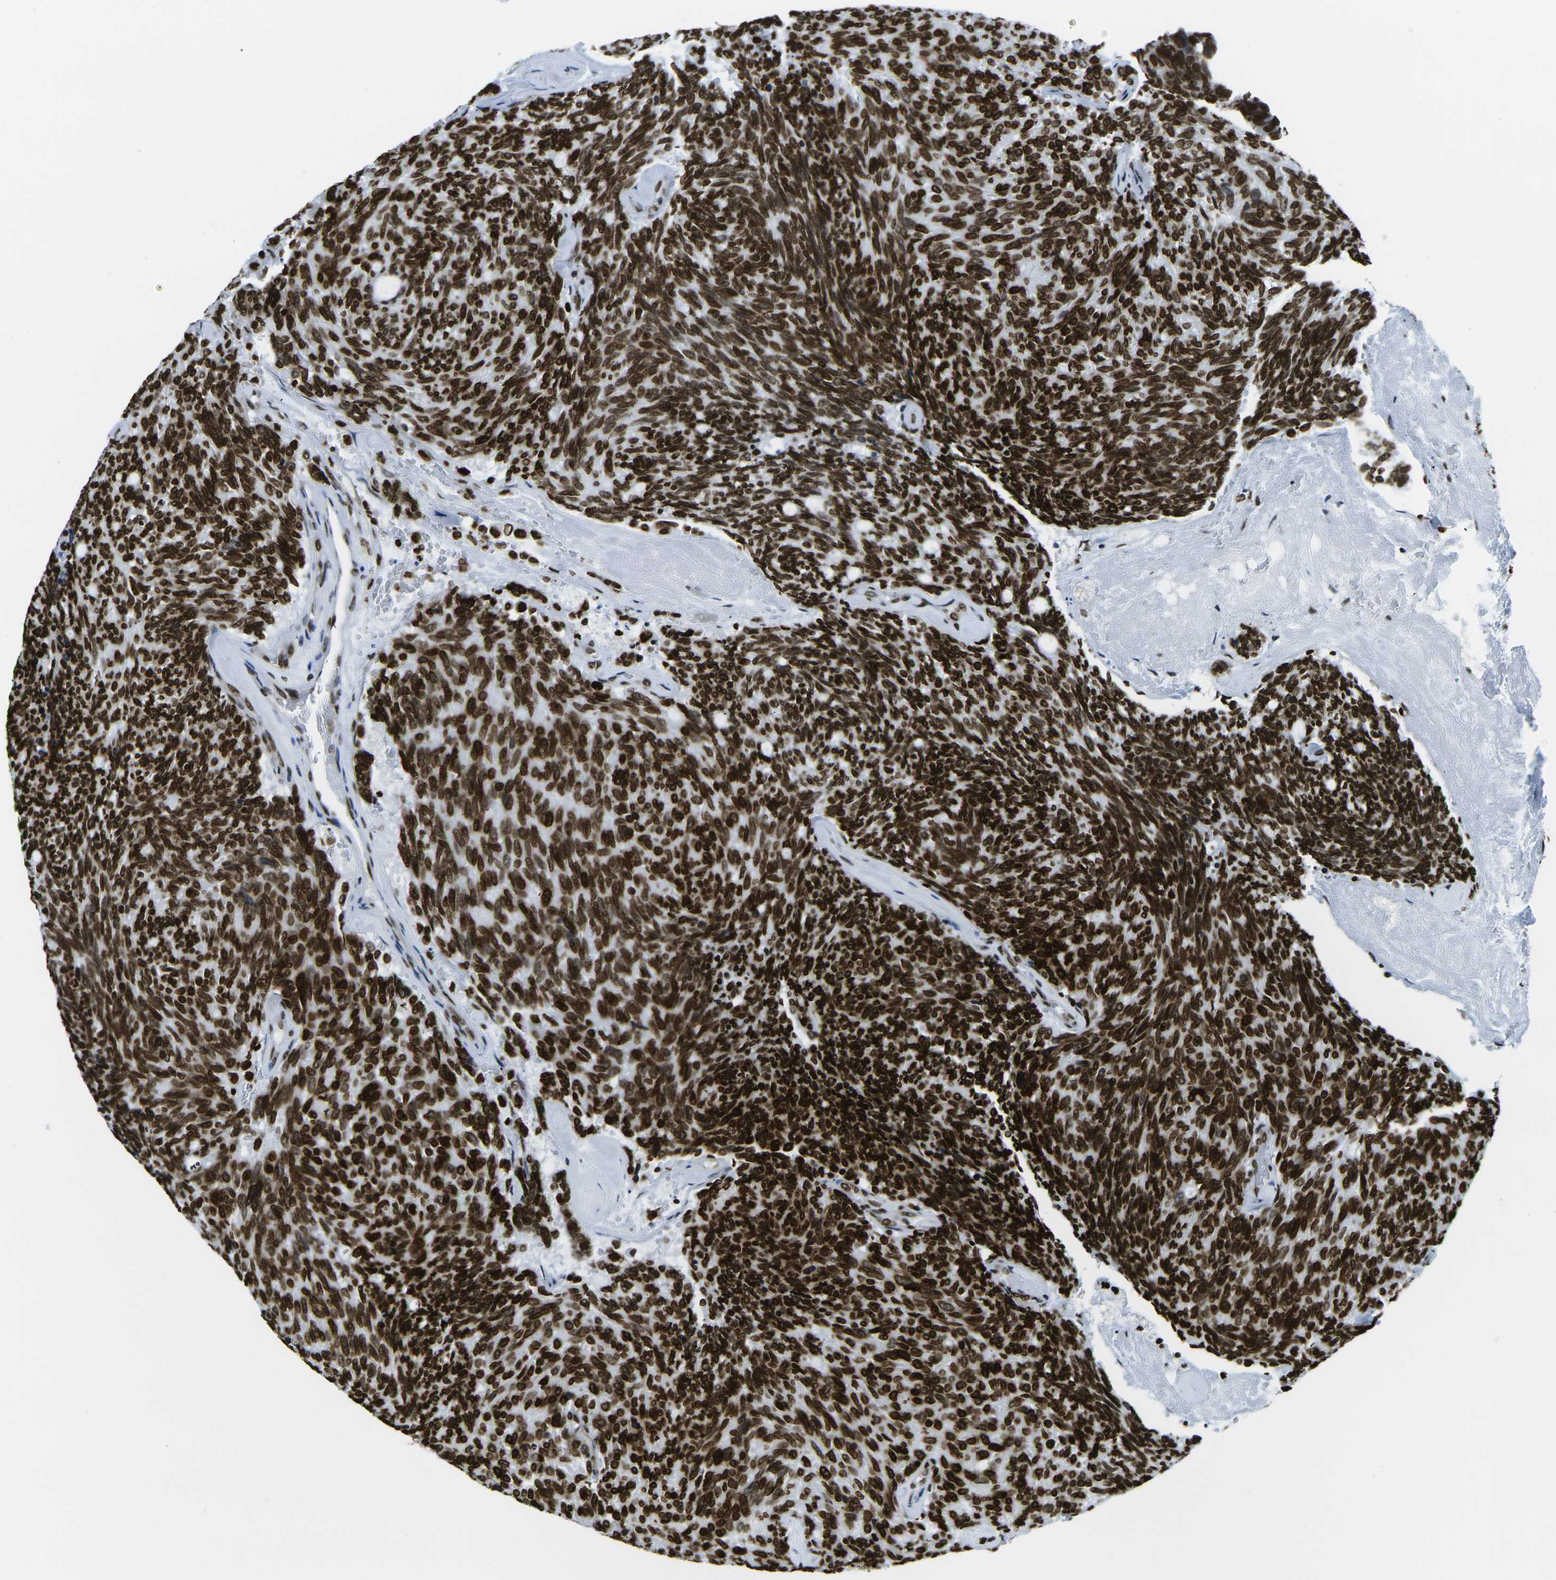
{"staining": {"intensity": "strong", "quantity": ">75%", "location": "nuclear"}, "tissue": "carcinoid", "cell_type": "Tumor cells", "image_type": "cancer", "snomed": [{"axis": "morphology", "description": "Carcinoid, malignant, NOS"}, {"axis": "topography", "description": "Pancreas"}], "caption": "This is an image of immunohistochemistry (IHC) staining of carcinoid, which shows strong expression in the nuclear of tumor cells.", "gene": "H2AX", "patient": {"sex": "female", "age": 54}}